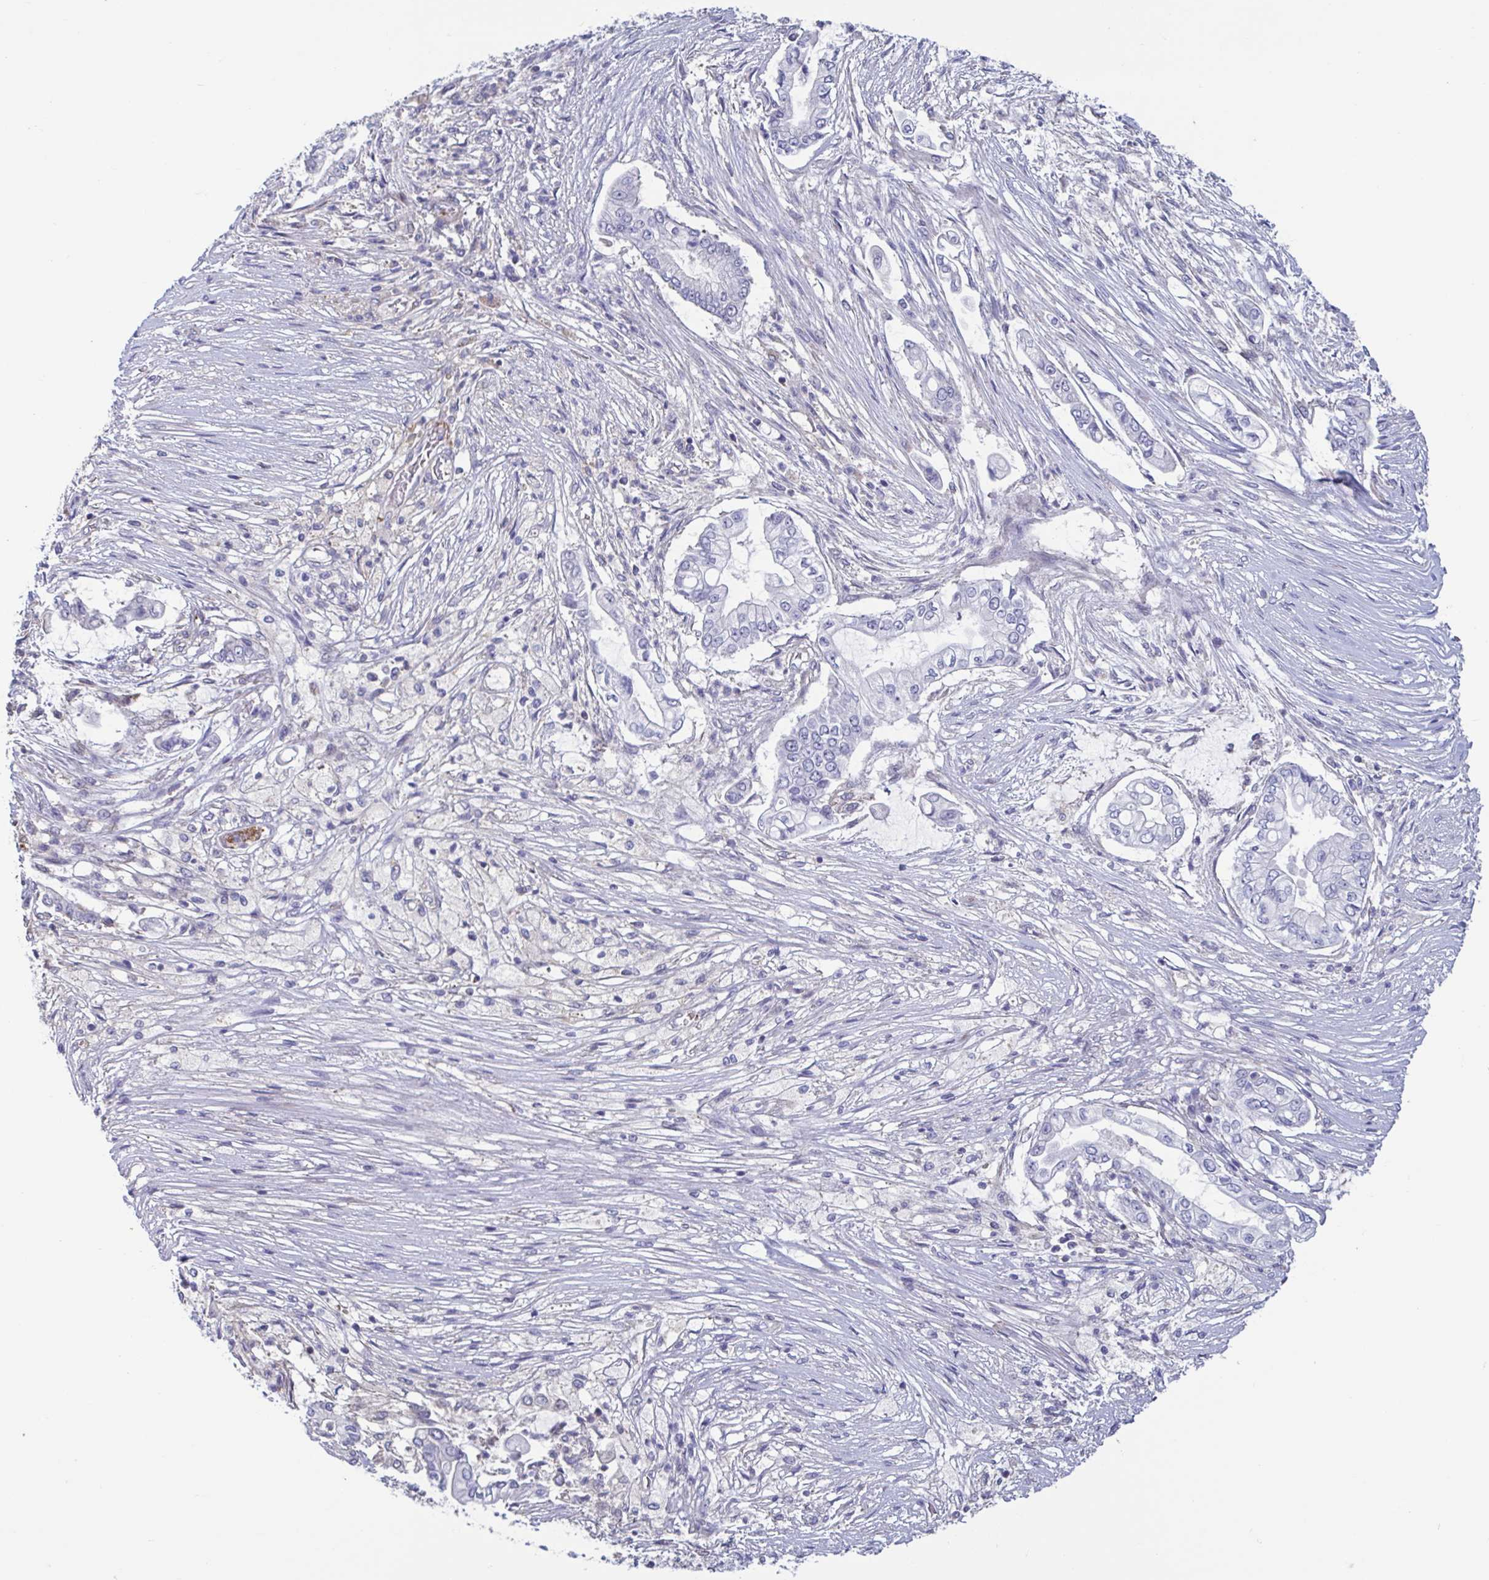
{"staining": {"intensity": "negative", "quantity": "none", "location": "none"}, "tissue": "pancreatic cancer", "cell_type": "Tumor cells", "image_type": "cancer", "snomed": [{"axis": "morphology", "description": "Adenocarcinoma, NOS"}, {"axis": "topography", "description": "Pancreas"}], "caption": "A micrograph of human pancreatic adenocarcinoma is negative for staining in tumor cells.", "gene": "LRRC38", "patient": {"sex": "female", "age": 69}}